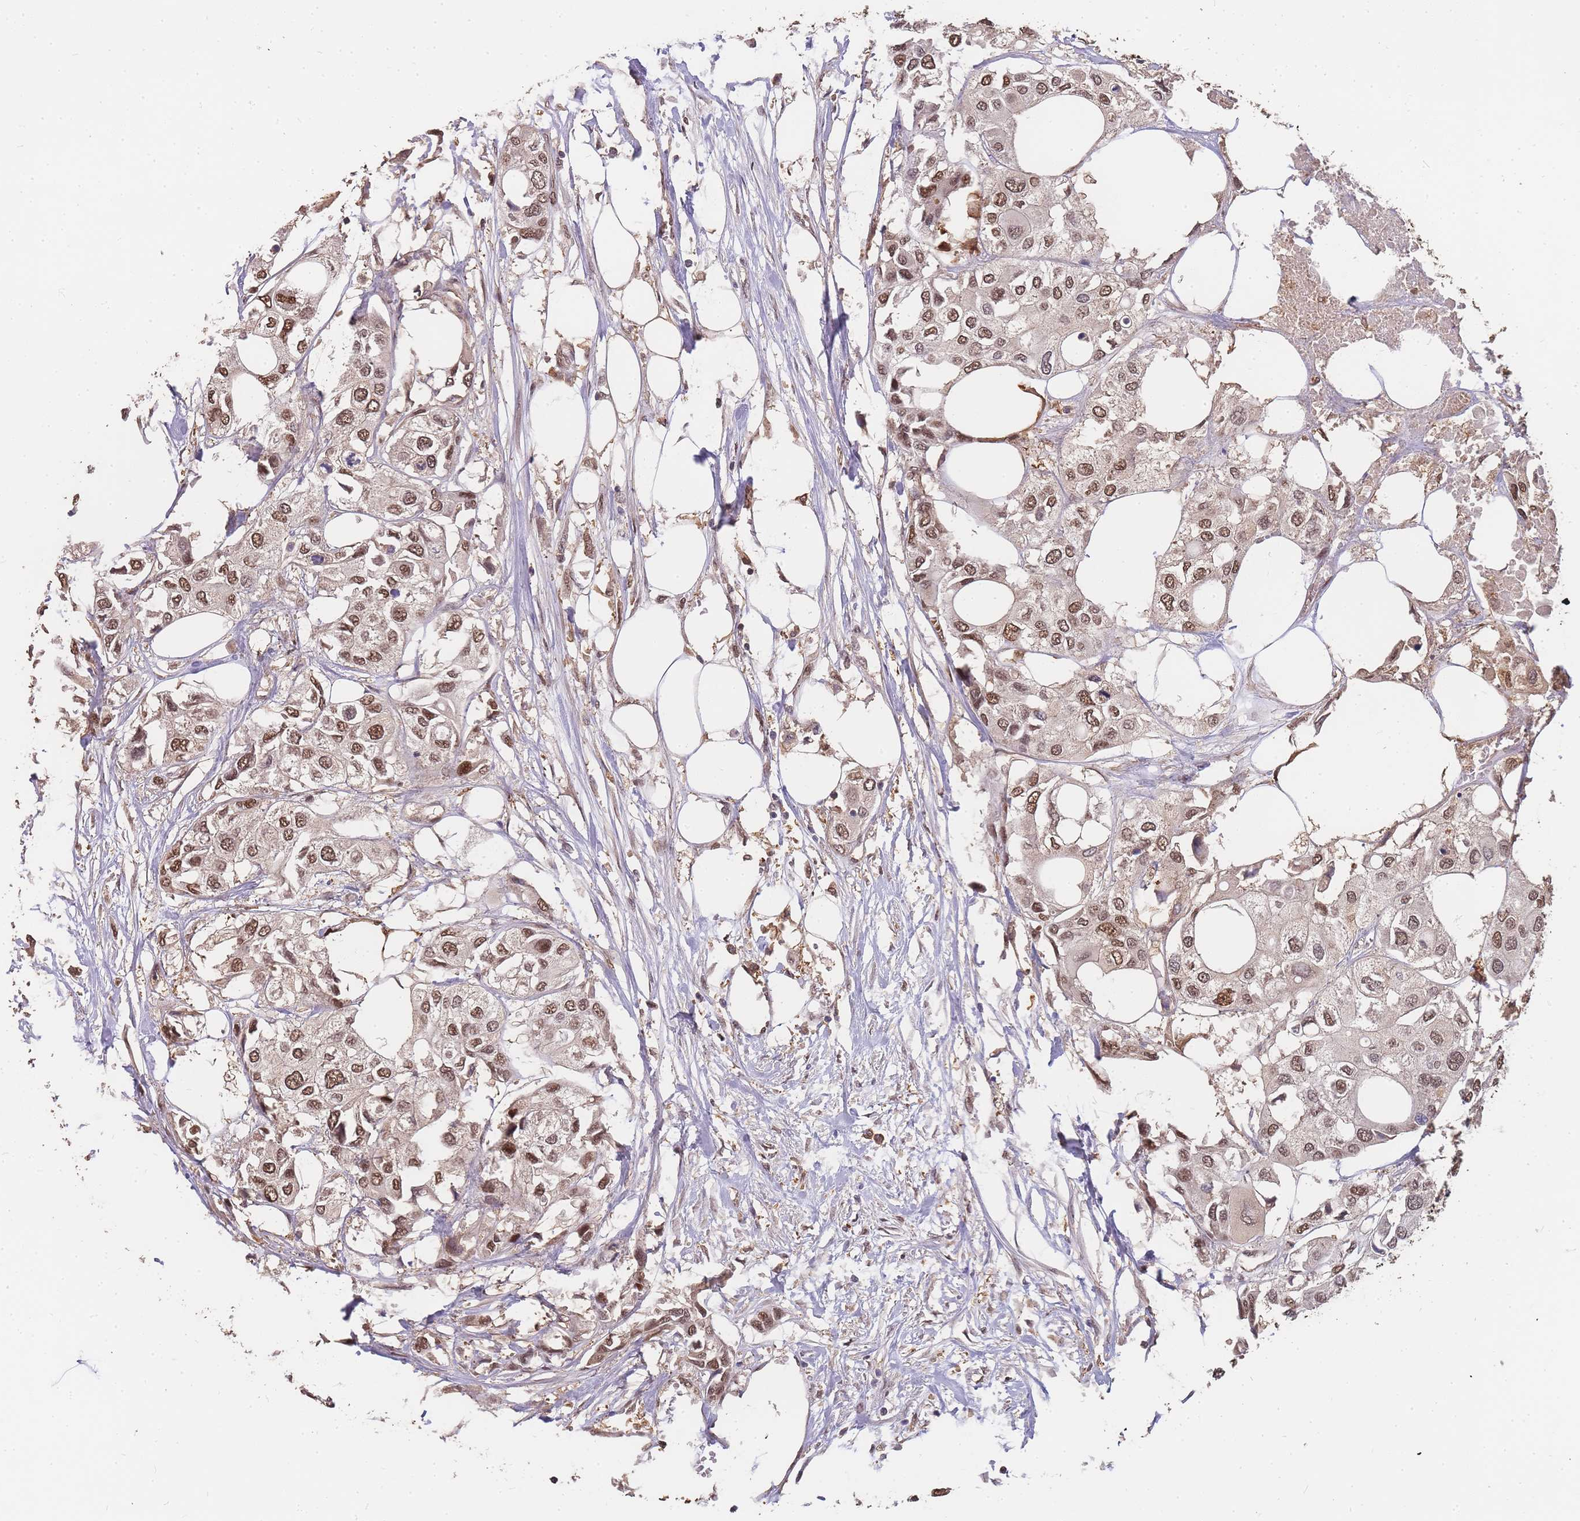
{"staining": {"intensity": "moderate", "quantity": ">75%", "location": "nuclear"}, "tissue": "urothelial cancer", "cell_type": "Tumor cells", "image_type": "cancer", "snomed": [{"axis": "morphology", "description": "Urothelial carcinoma, High grade"}, {"axis": "topography", "description": "Urinary bladder"}], "caption": "Tumor cells display moderate nuclear staining in approximately >75% of cells in urothelial cancer.", "gene": "CDKN2AIPNL", "patient": {"sex": "male", "age": 64}}